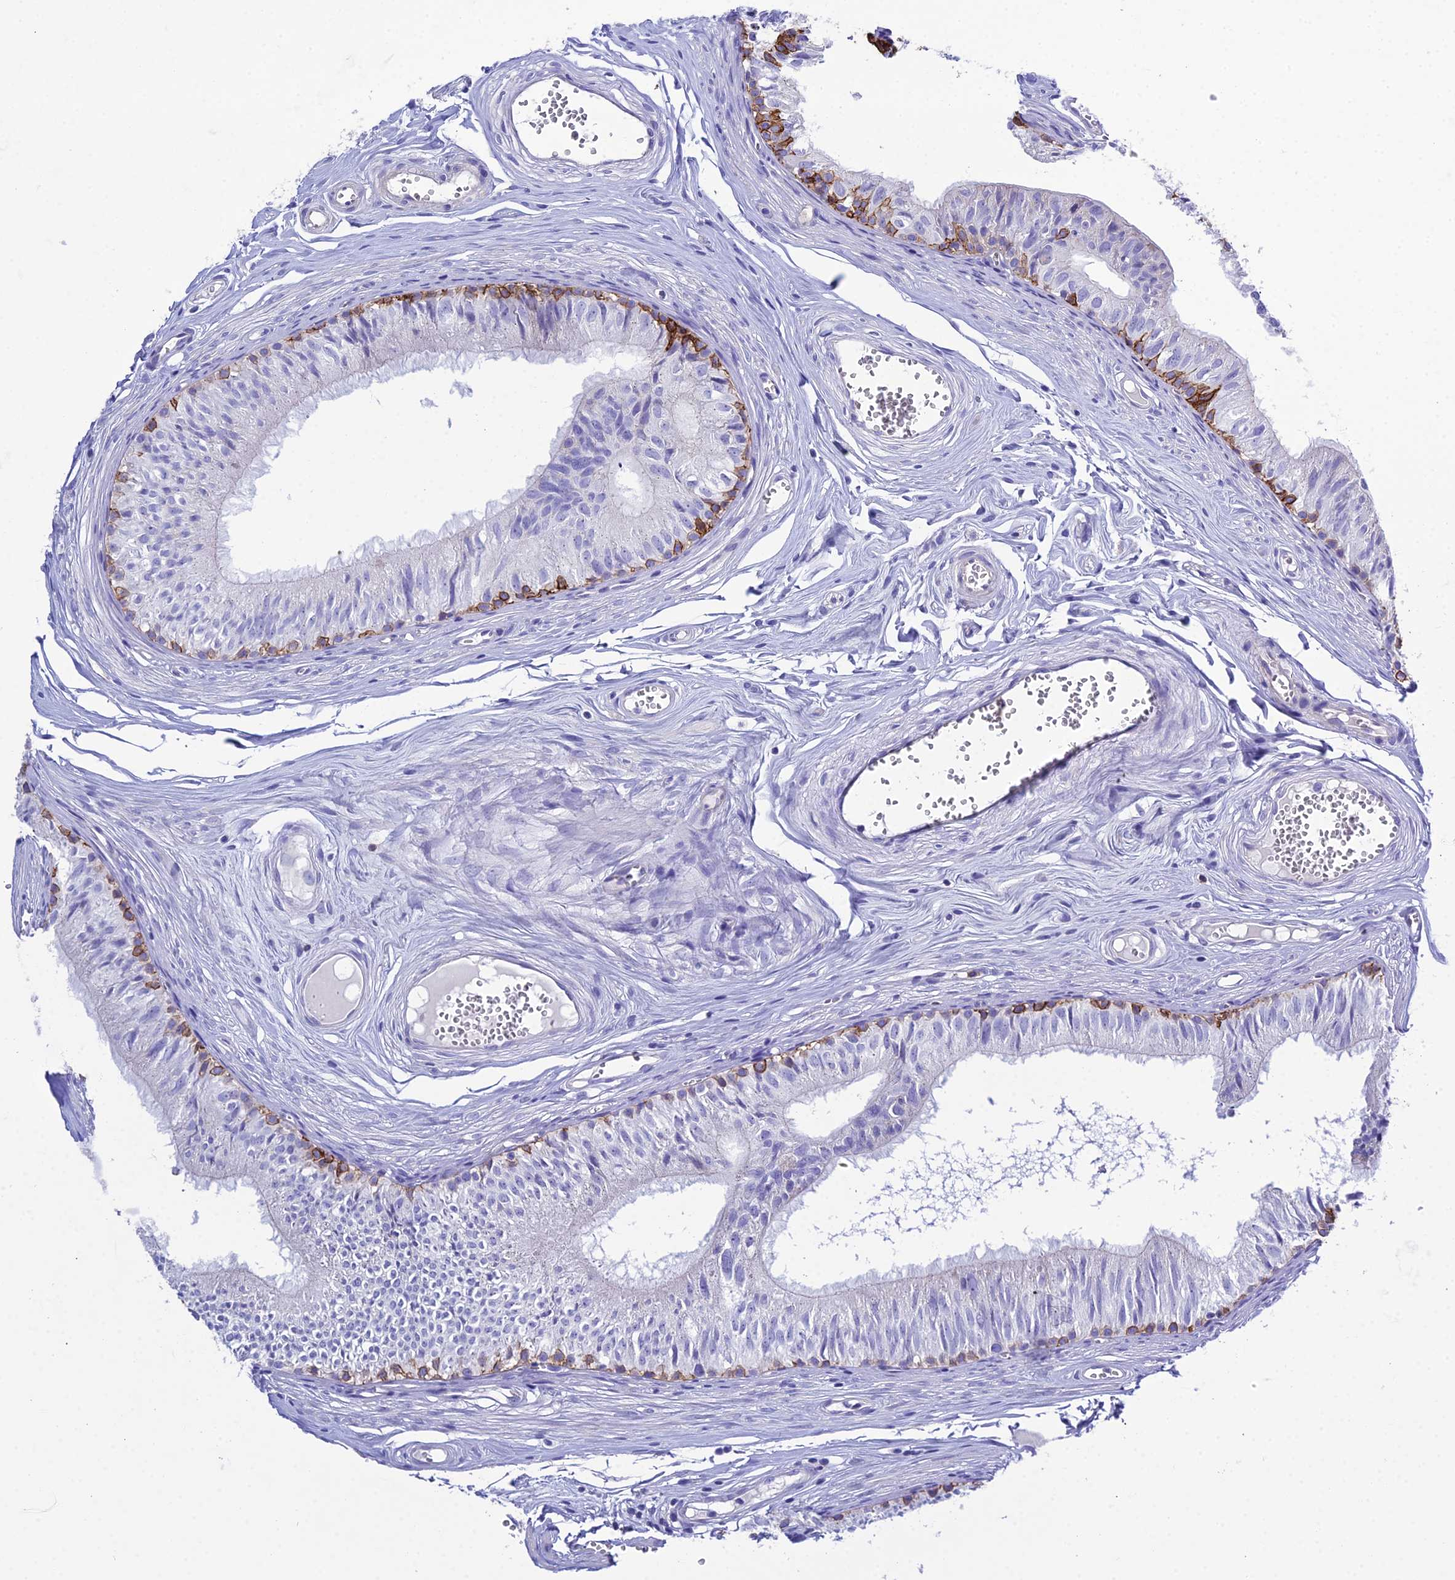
{"staining": {"intensity": "strong", "quantity": "<25%", "location": "cytoplasmic/membranous"}, "tissue": "epididymis", "cell_type": "Glandular cells", "image_type": "normal", "snomed": [{"axis": "morphology", "description": "Normal tissue, NOS"}, {"axis": "topography", "description": "Epididymis"}], "caption": "Strong cytoplasmic/membranous expression is appreciated in approximately <25% of glandular cells in benign epididymis.", "gene": "OR1Q1", "patient": {"sex": "male", "age": 36}}